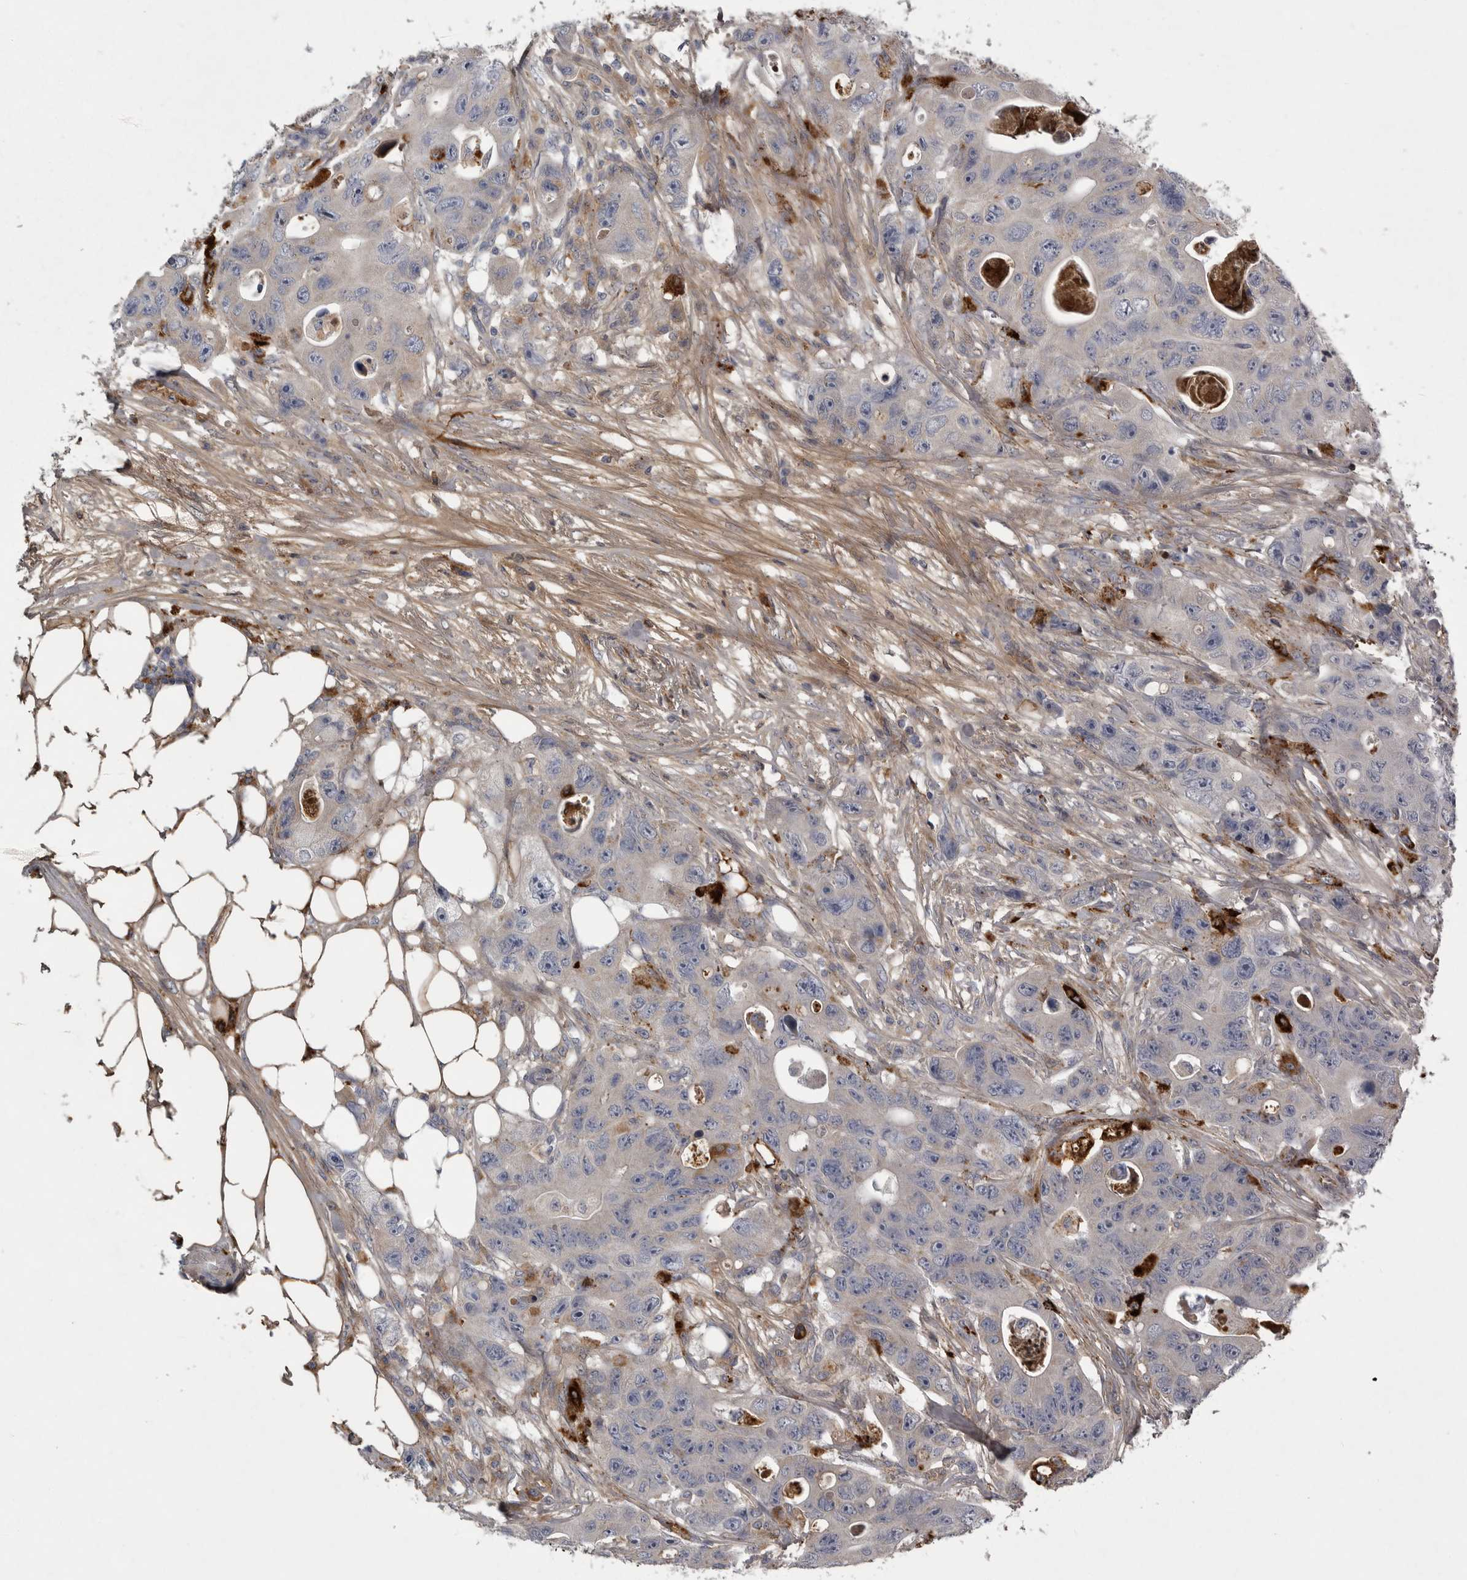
{"staining": {"intensity": "negative", "quantity": "none", "location": "none"}, "tissue": "colorectal cancer", "cell_type": "Tumor cells", "image_type": "cancer", "snomed": [{"axis": "morphology", "description": "Adenocarcinoma, NOS"}, {"axis": "topography", "description": "Colon"}], "caption": "Immunohistochemistry (IHC) photomicrograph of neoplastic tissue: adenocarcinoma (colorectal) stained with DAB (3,3'-diaminobenzidine) shows no significant protein staining in tumor cells.", "gene": "CRP", "patient": {"sex": "female", "age": 46}}